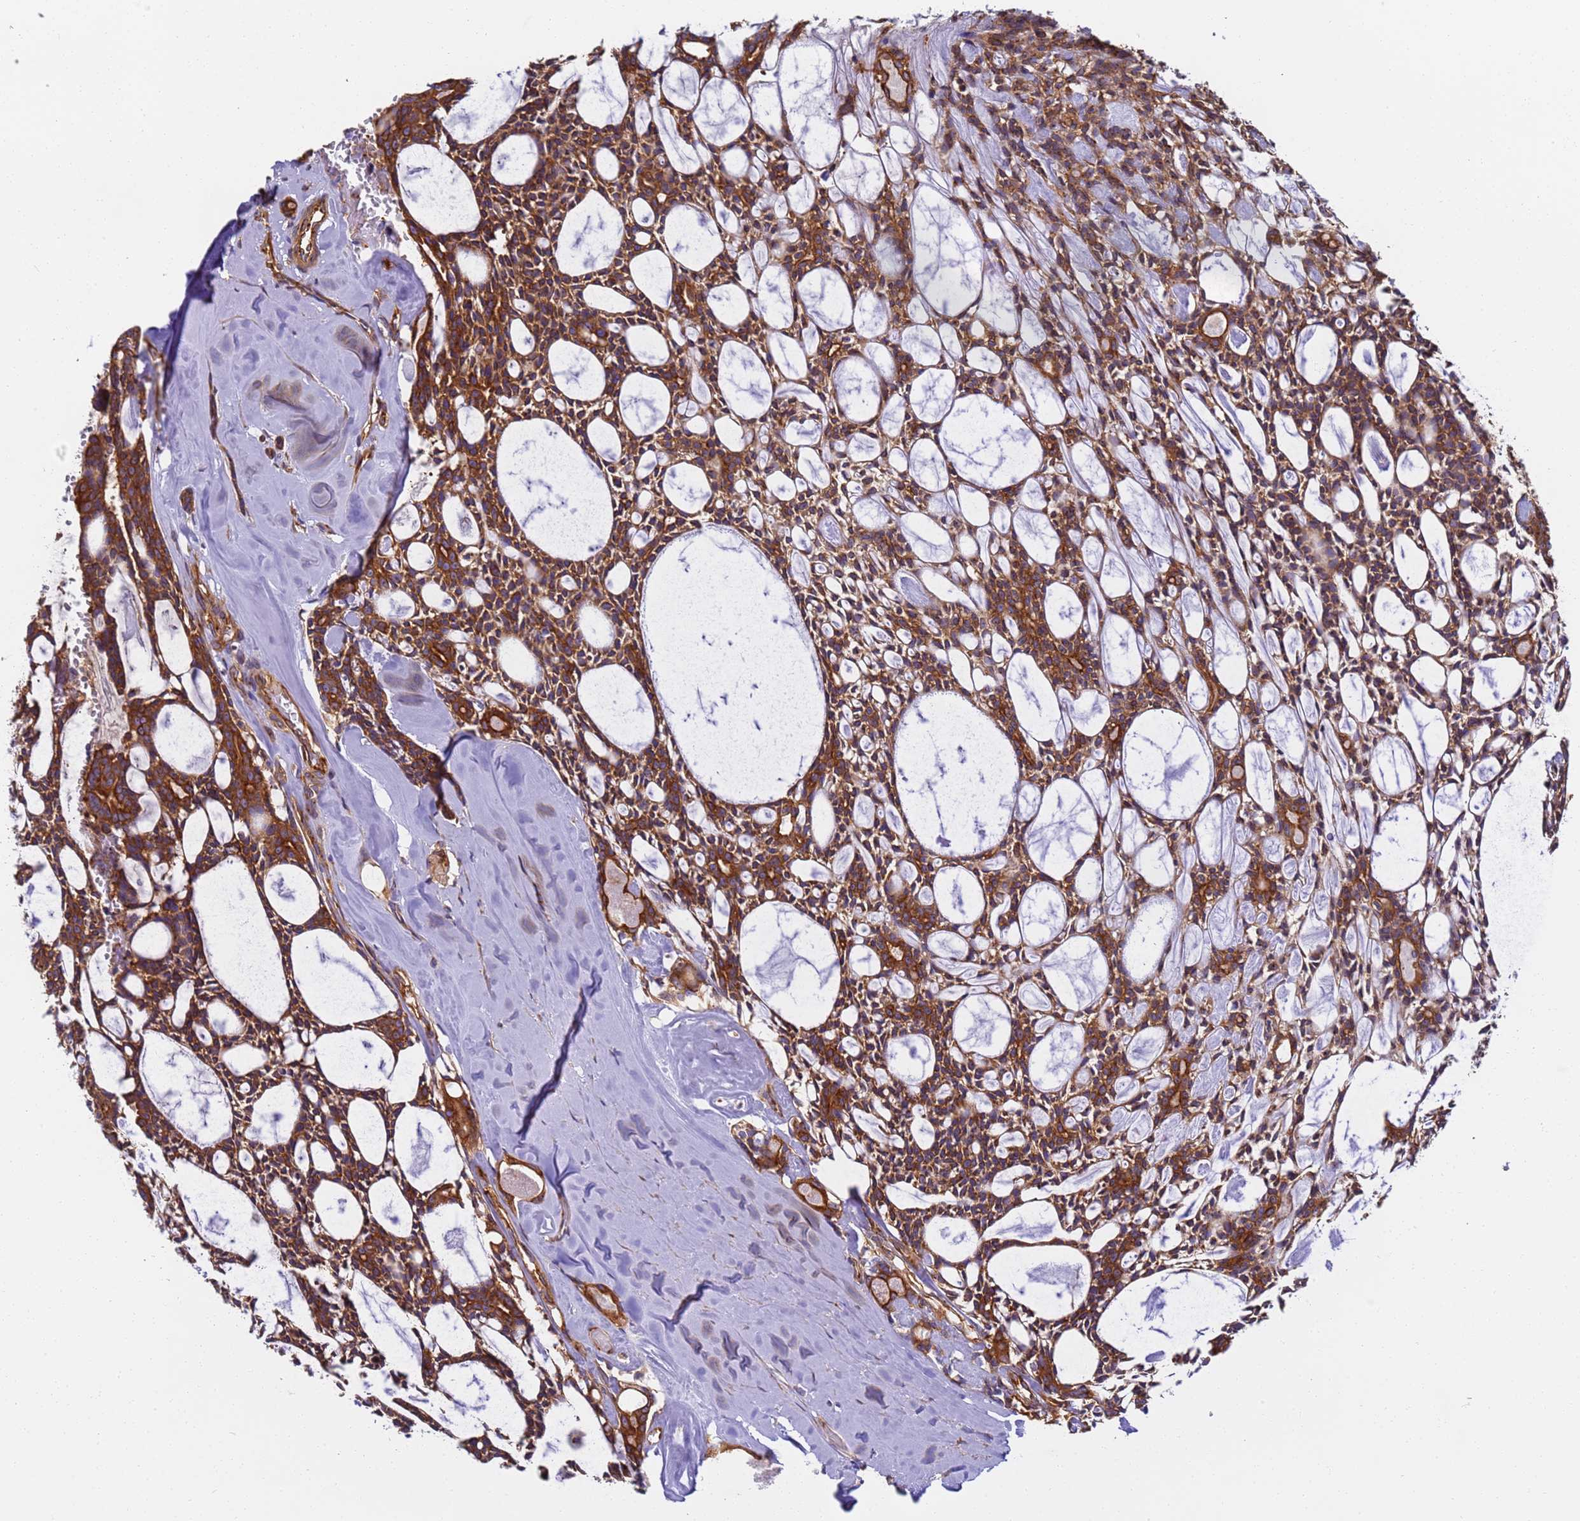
{"staining": {"intensity": "strong", "quantity": ">75%", "location": "cytoplasmic/membranous"}, "tissue": "head and neck cancer", "cell_type": "Tumor cells", "image_type": "cancer", "snomed": [{"axis": "morphology", "description": "Adenocarcinoma, NOS"}, {"axis": "topography", "description": "Salivary gland"}, {"axis": "topography", "description": "Head-Neck"}], "caption": "Human adenocarcinoma (head and neck) stained with a brown dye demonstrates strong cytoplasmic/membranous positive expression in approximately >75% of tumor cells.", "gene": "DYNC1I2", "patient": {"sex": "male", "age": 55}}